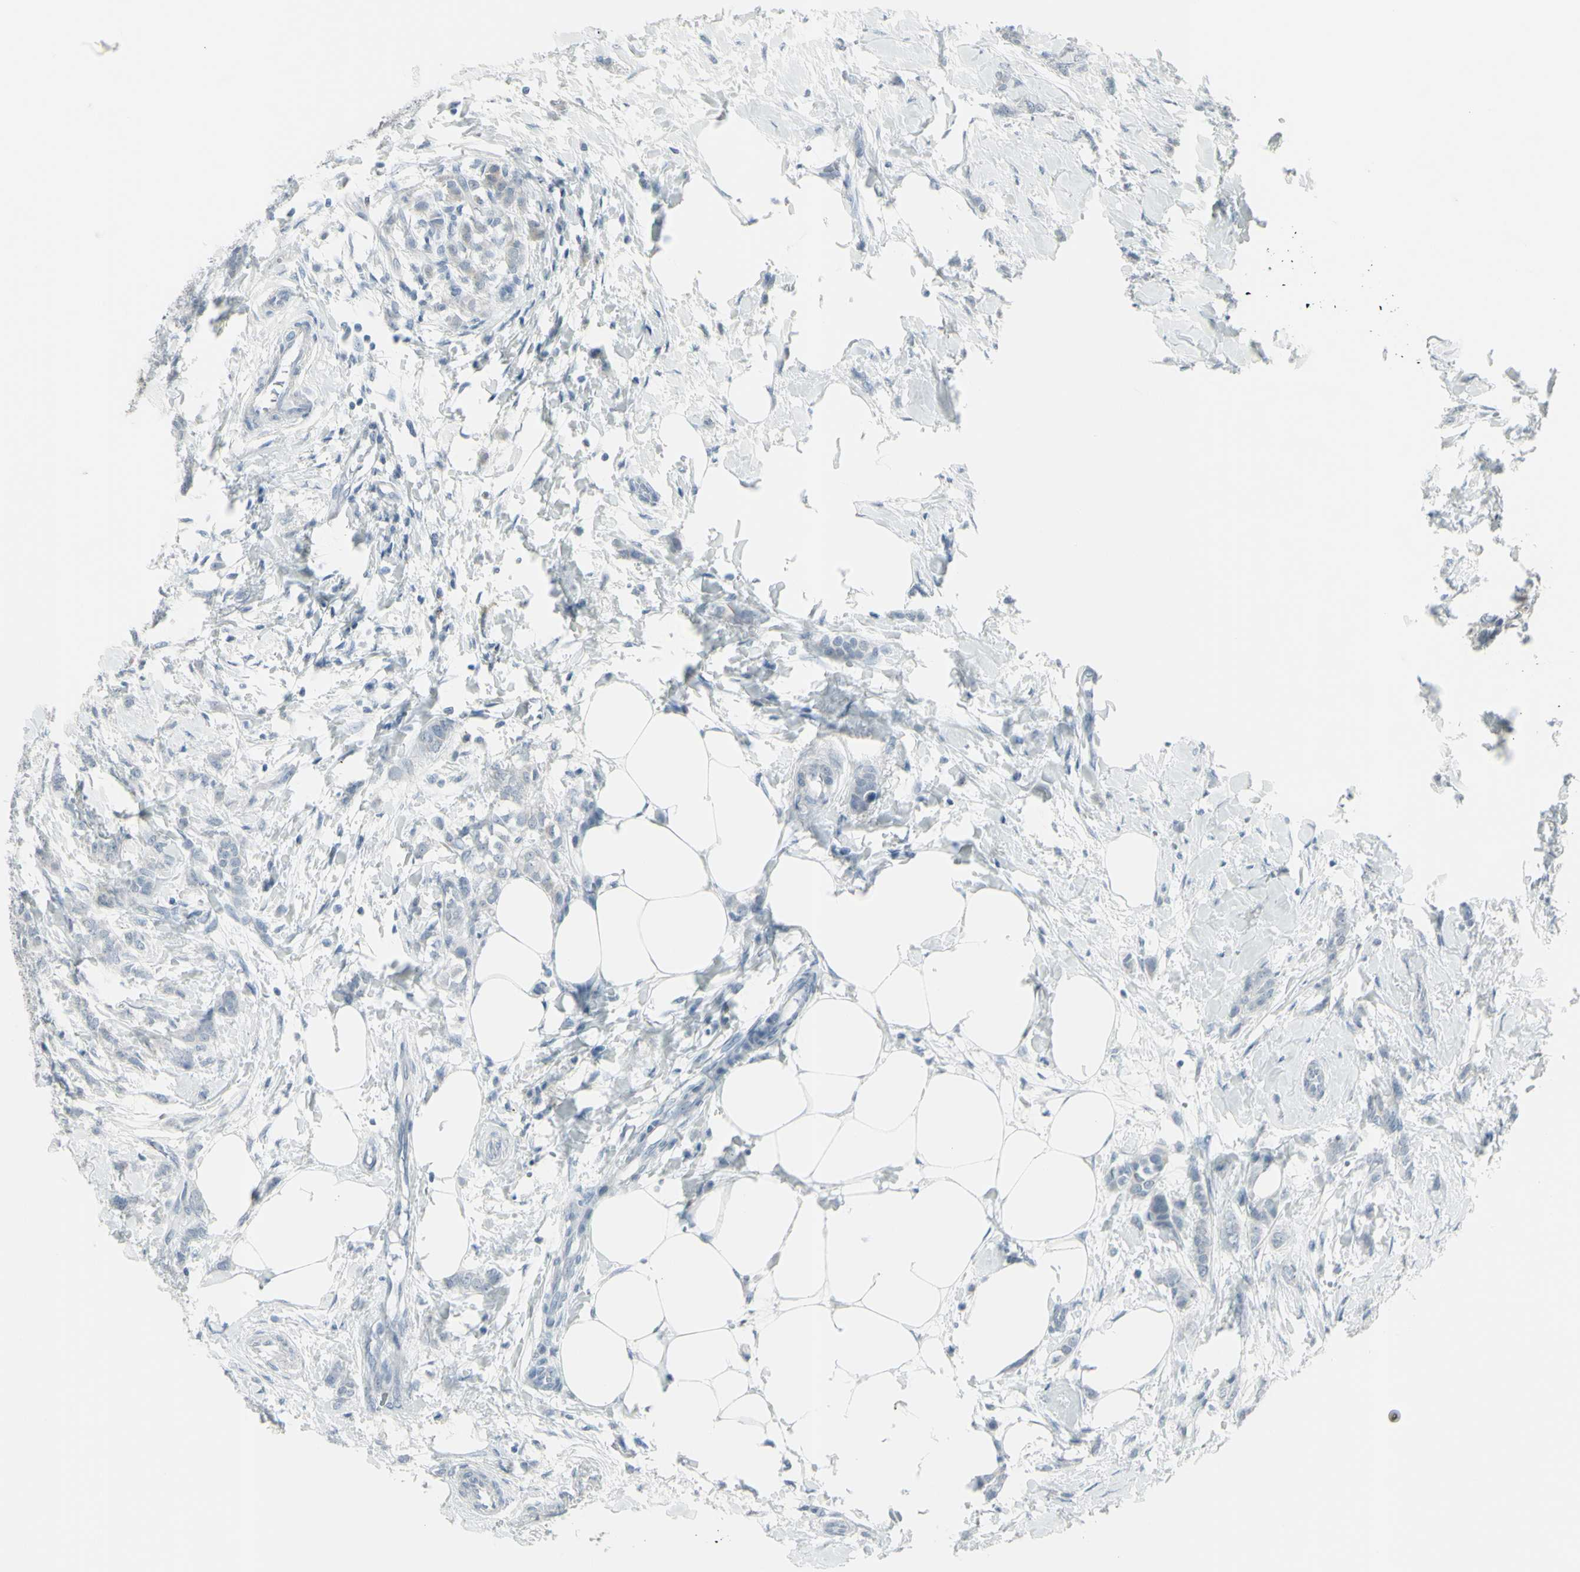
{"staining": {"intensity": "negative", "quantity": "none", "location": "none"}, "tissue": "breast cancer", "cell_type": "Tumor cells", "image_type": "cancer", "snomed": [{"axis": "morphology", "description": "Lobular carcinoma, in situ"}, {"axis": "morphology", "description": "Lobular carcinoma"}, {"axis": "topography", "description": "Breast"}], "caption": "DAB (3,3'-diaminobenzidine) immunohistochemical staining of human breast lobular carcinoma in situ shows no significant positivity in tumor cells.", "gene": "RAB3A", "patient": {"sex": "female", "age": 41}}